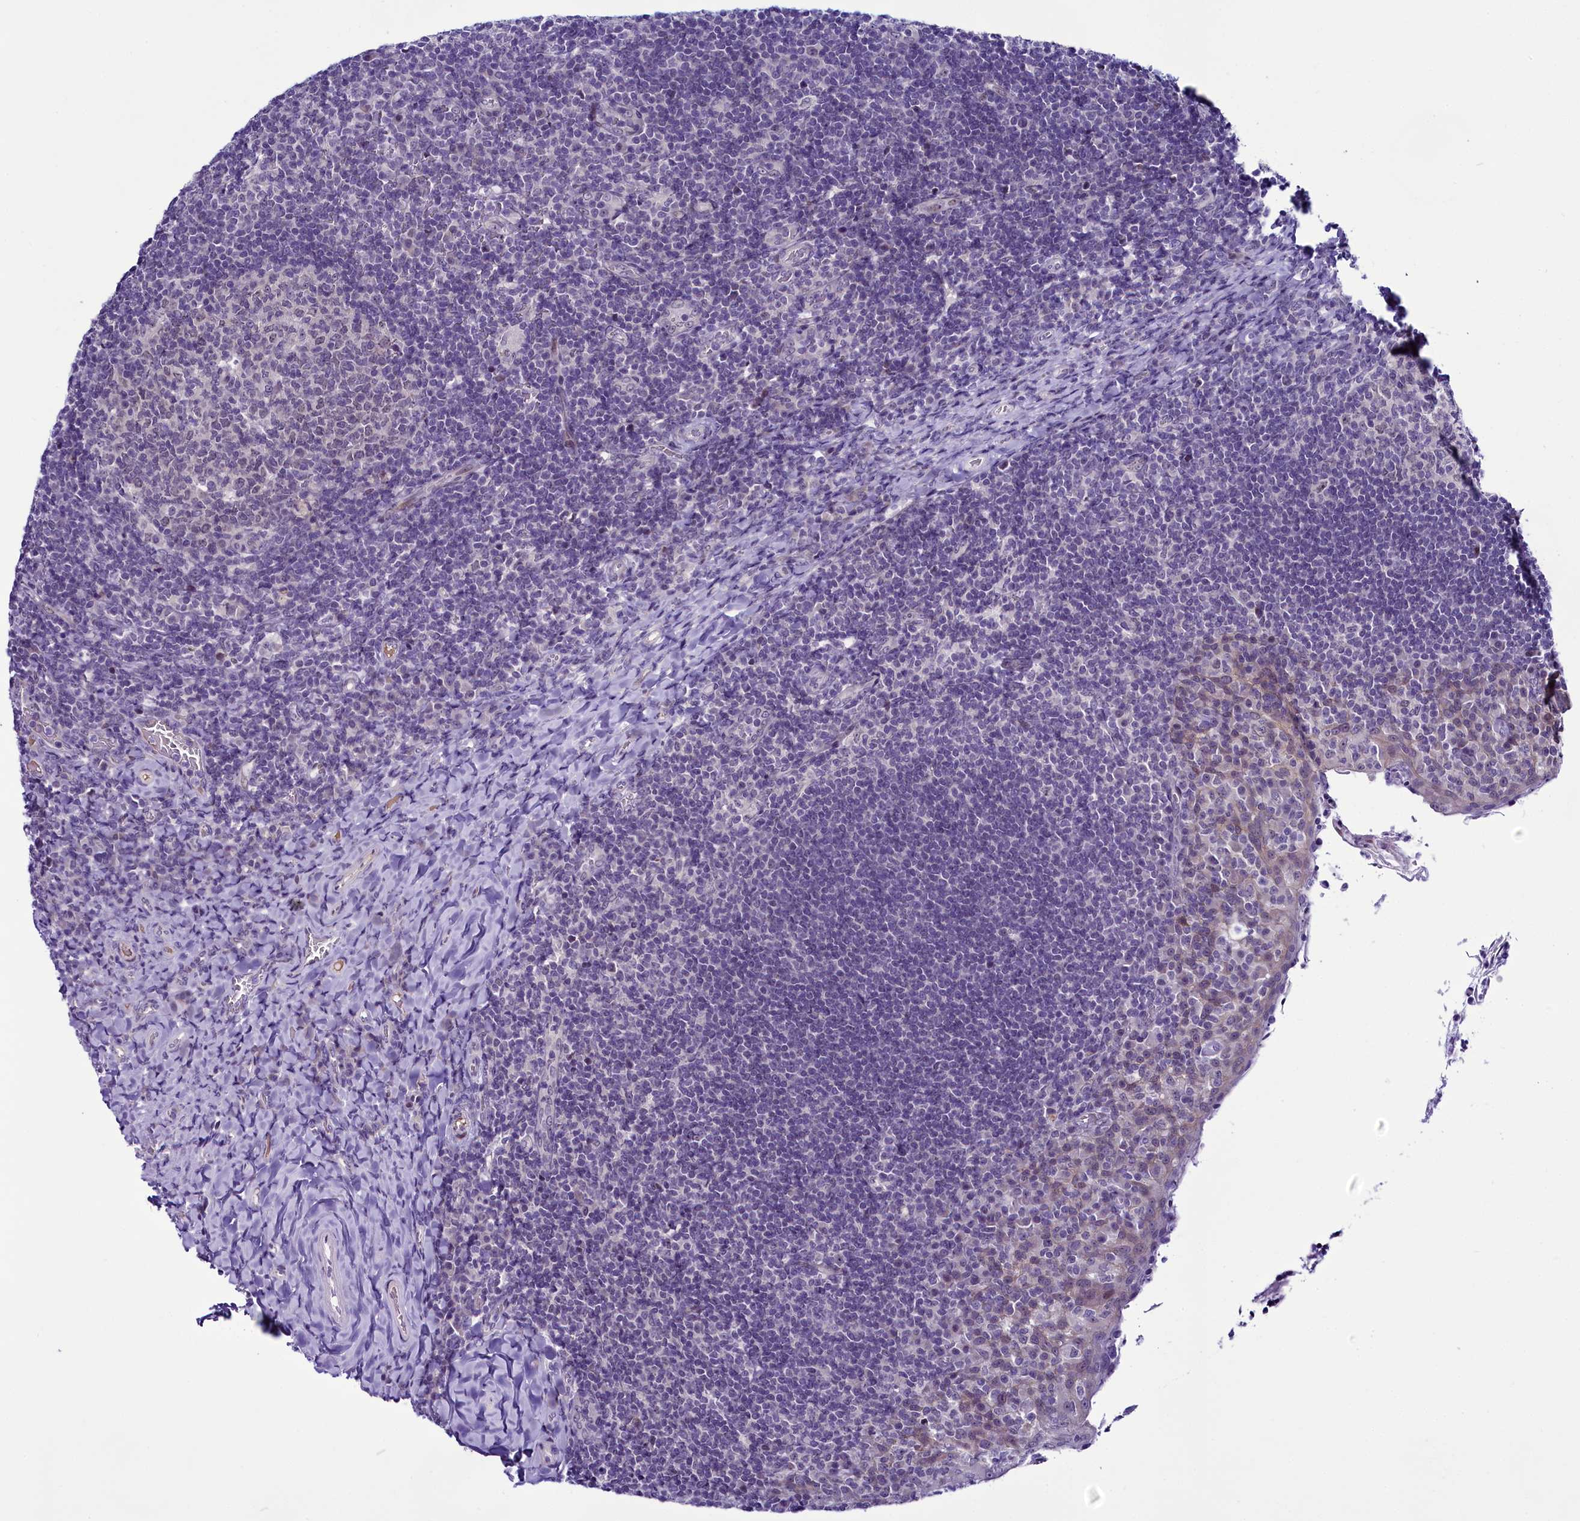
{"staining": {"intensity": "negative", "quantity": "none", "location": "none"}, "tissue": "tonsil", "cell_type": "Germinal center cells", "image_type": "normal", "snomed": [{"axis": "morphology", "description": "Normal tissue, NOS"}, {"axis": "topography", "description": "Tonsil"}], "caption": "Germinal center cells show no significant protein positivity in normal tonsil. (DAB (3,3'-diaminobenzidine) immunohistochemistry (IHC) with hematoxylin counter stain).", "gene": "CCDC106", "patient": {"sex": "female", "age": 10}}